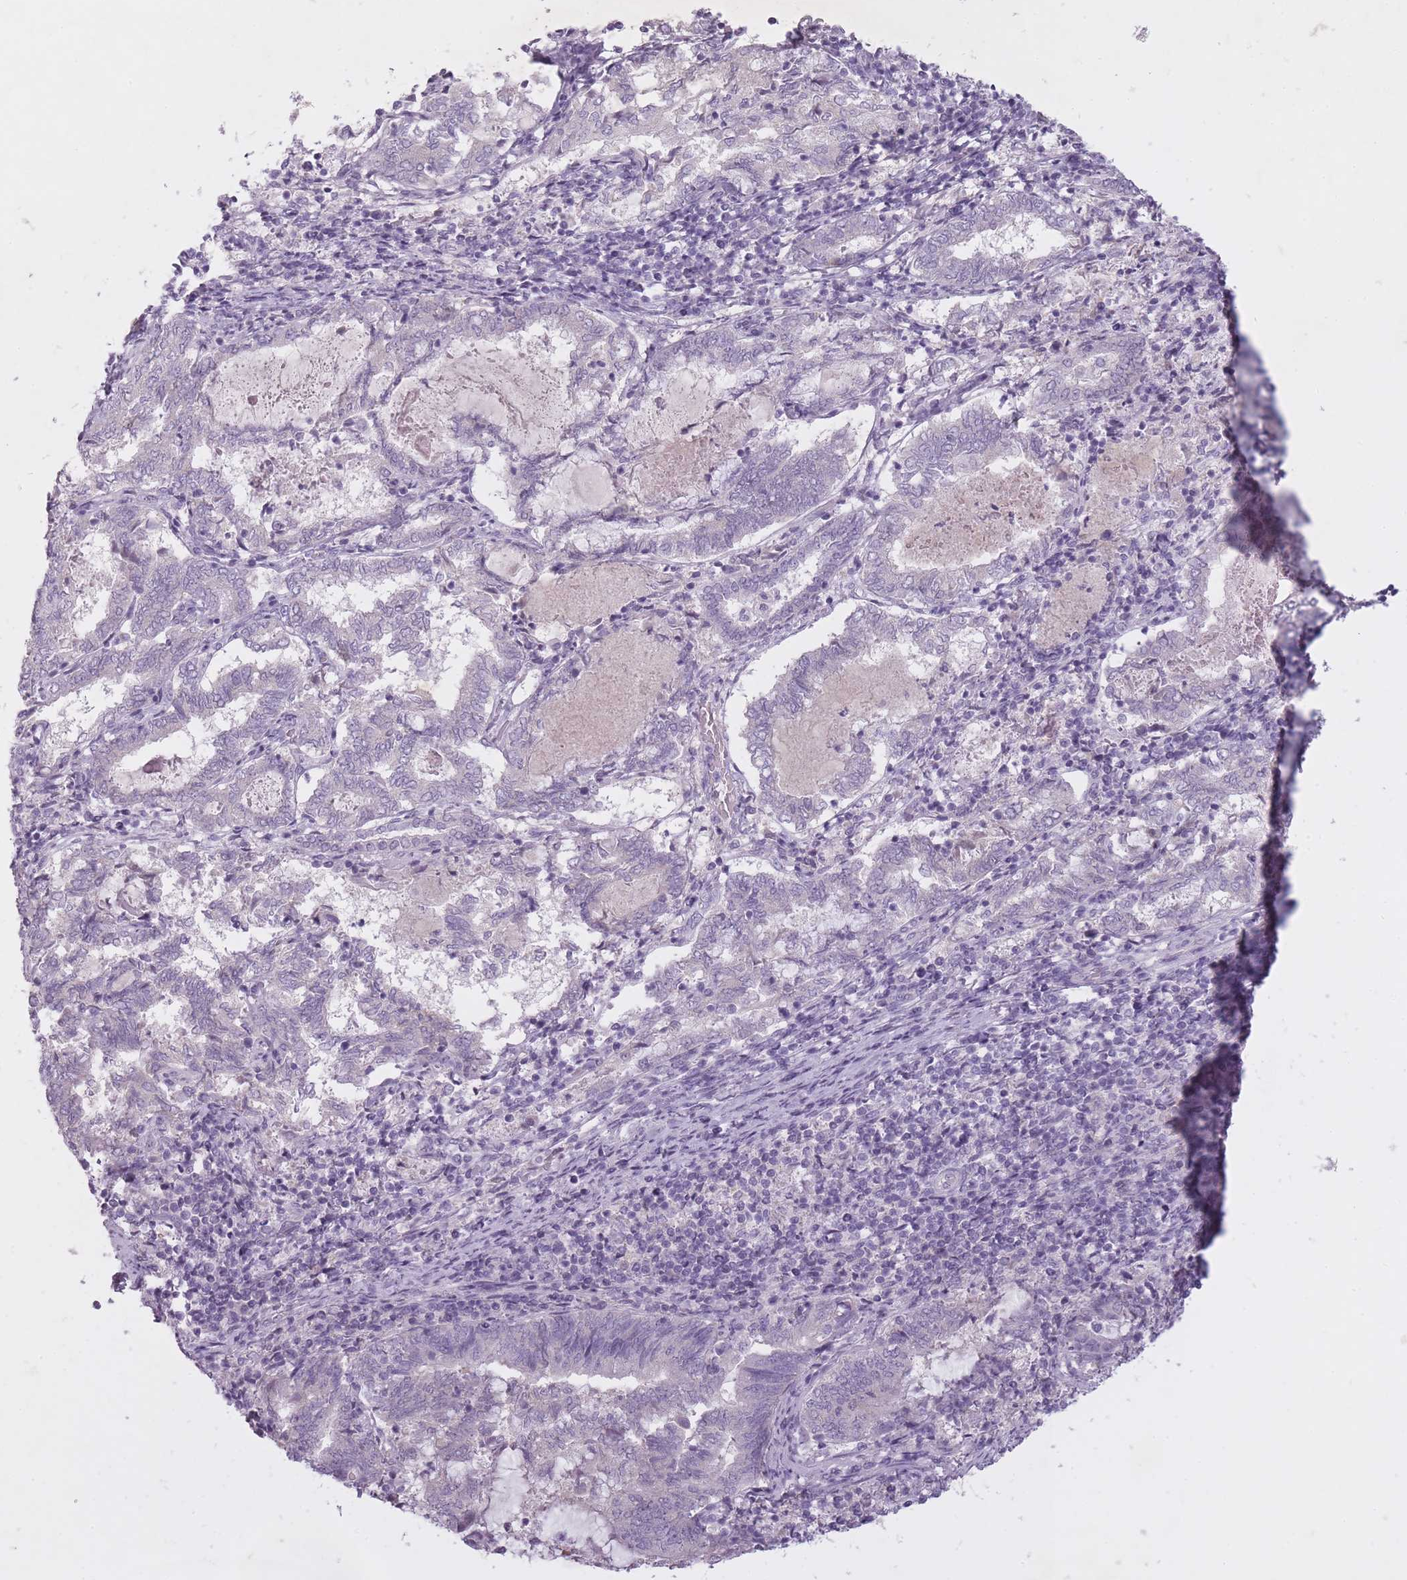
{"staining": {"intensity": "negative", "quantity": "none", "location": "none"}, "tissue": "endometrial cancer", "cell_type": "Tumor cells", "image_type": "cancer", "snomed": [{"axis": "morphology", "description": "Adenocarcinoma, NOS"}, {"axis": "topography", "description": "Endometrium"}], "caption": "An image of human endometrial cancer (adenocarcinoma) is negative for staining in tumor cells.", "gene": "FAM43B", "patient": {"sex": "female", "age": 80}}